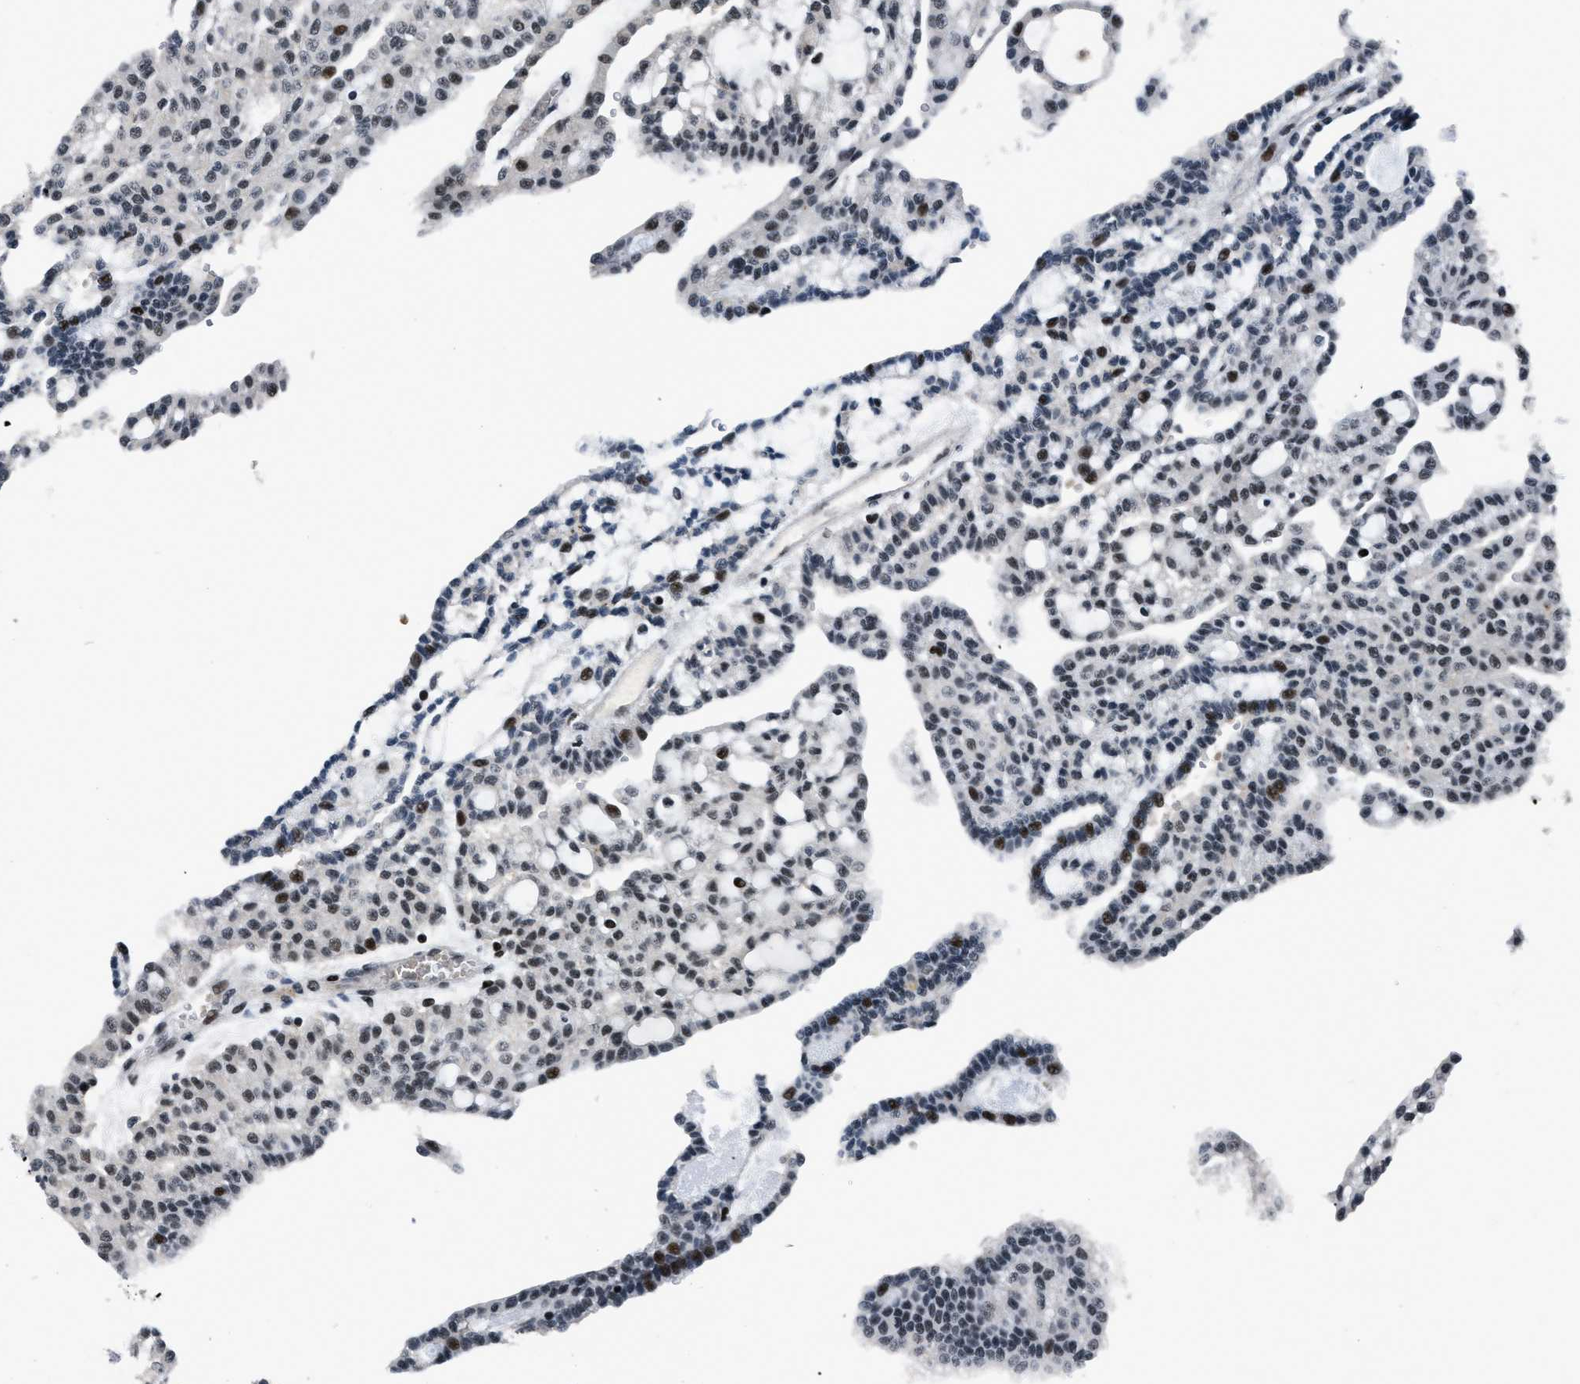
{"staining": {"intensity": "strong", "quantity": ">75%", "location": "nuclear"}, "tissue": "renal cancer", "cell_type": "Tumor cells", "image_type": "cancer", "snomed": [{"axis": "morphology", "description": "Adenocarcinoma, NOS"}, {"axis": "topography", "description": "Kidney"}], "caption": "Brown immunohistochemical staining in adenocarcinoma (renal) exhibits strong nuclear staining in approximately >75% of tumor cells. Immunohistochemistry stains the protein of interest in brown and the nuclei are stained blue.", "gene": "SMARCB1", "patient": {"sex": "male", "age": 63}}